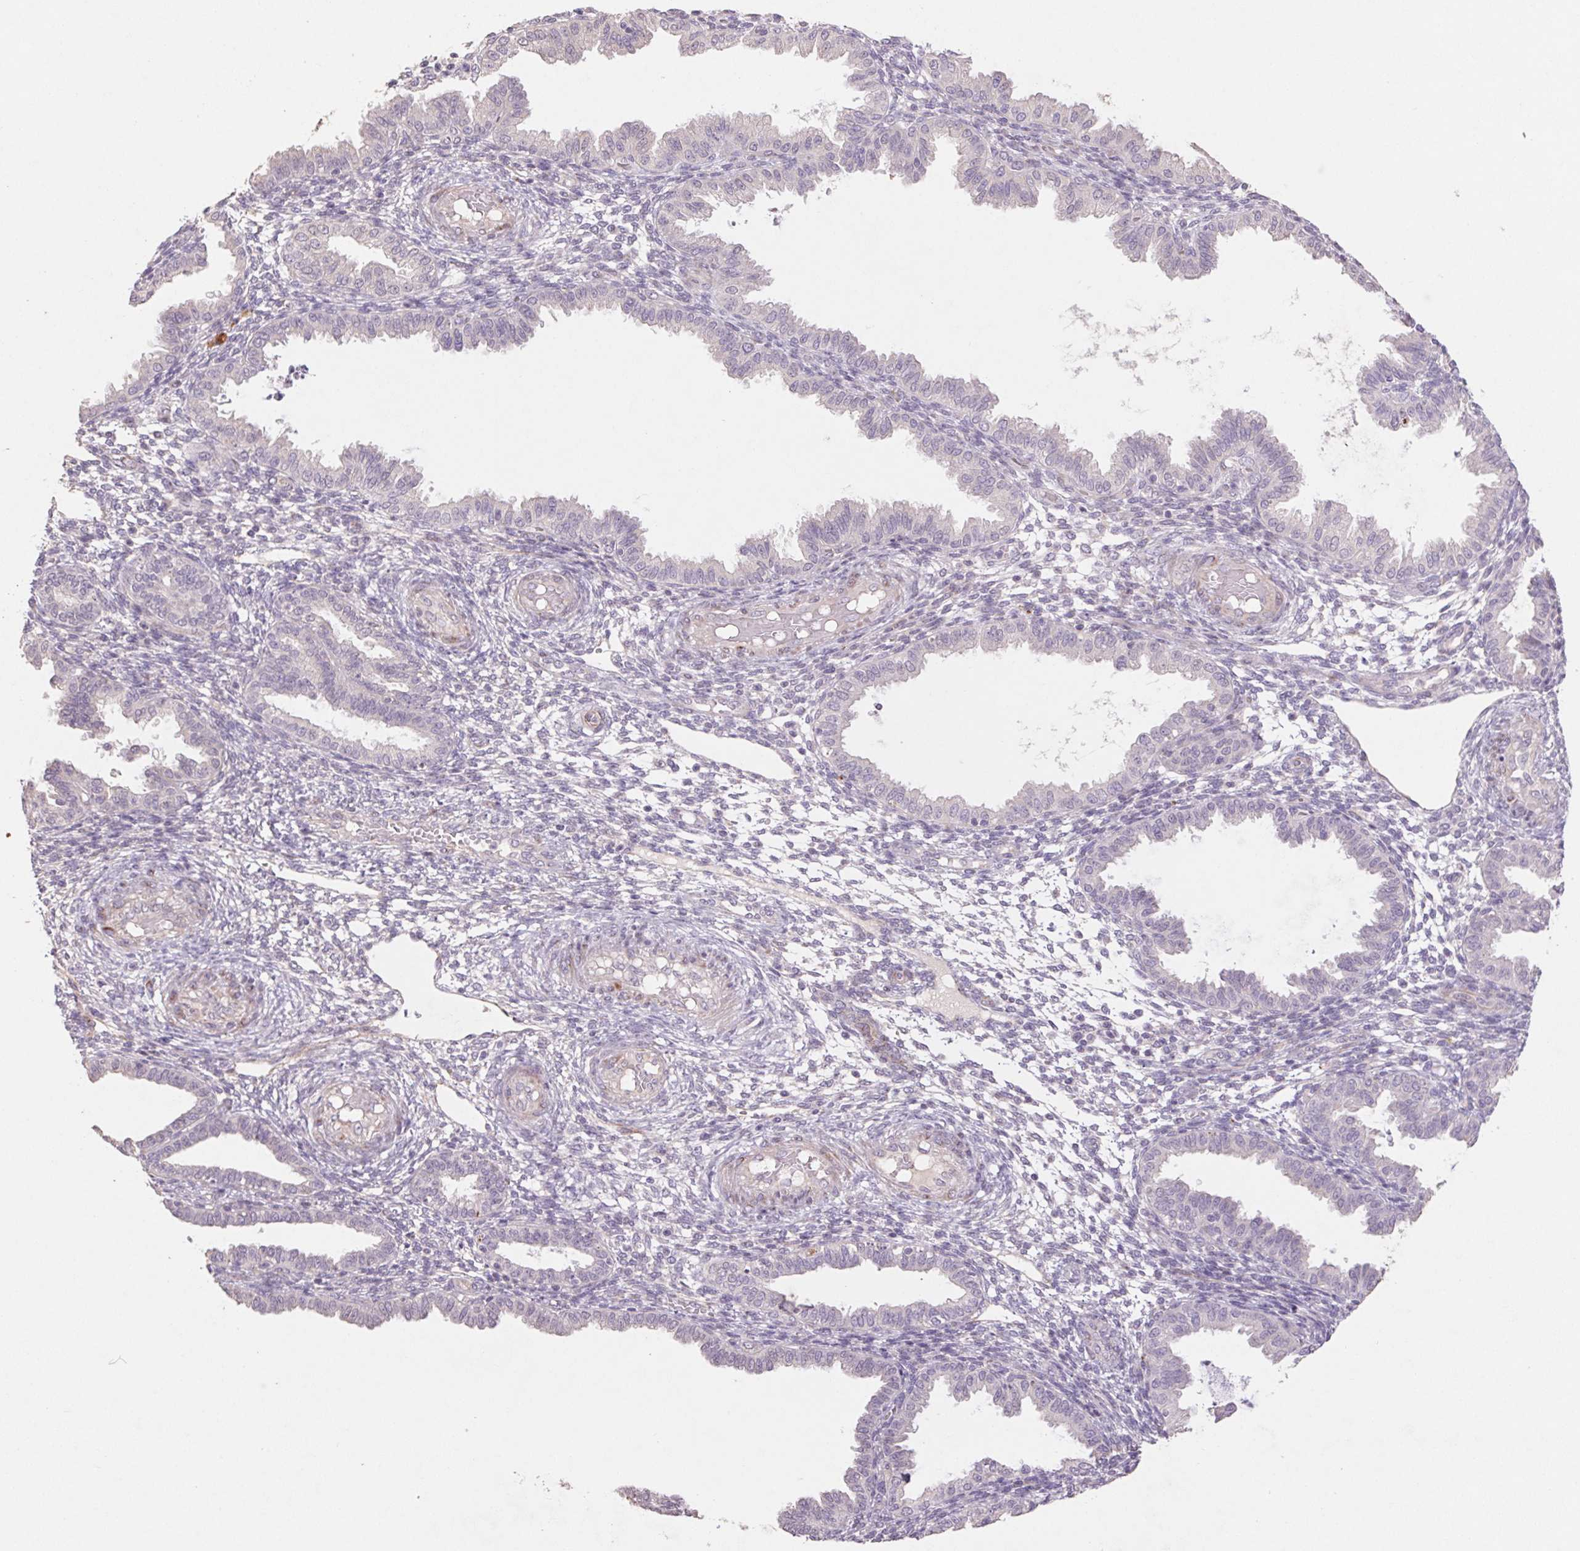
{"staining": {"intensity": "negative", "quantity": "none", "location": "none"}, "tissue": "endometrium", "cell_type": "Cells in endometrial stroma", "image_type": "normal", "snomed": [{"axis": "morphology", "description": "Normal tissue, NOS"}, {"axis": "topography", "description": "Endometrium"}], "caption": "This is an IHC histopathology image of benign endometrium. There is no expression in cells in endometrial stroma.", "gene": "GRM2", "patient": {"sex": "female", "age": 33}}